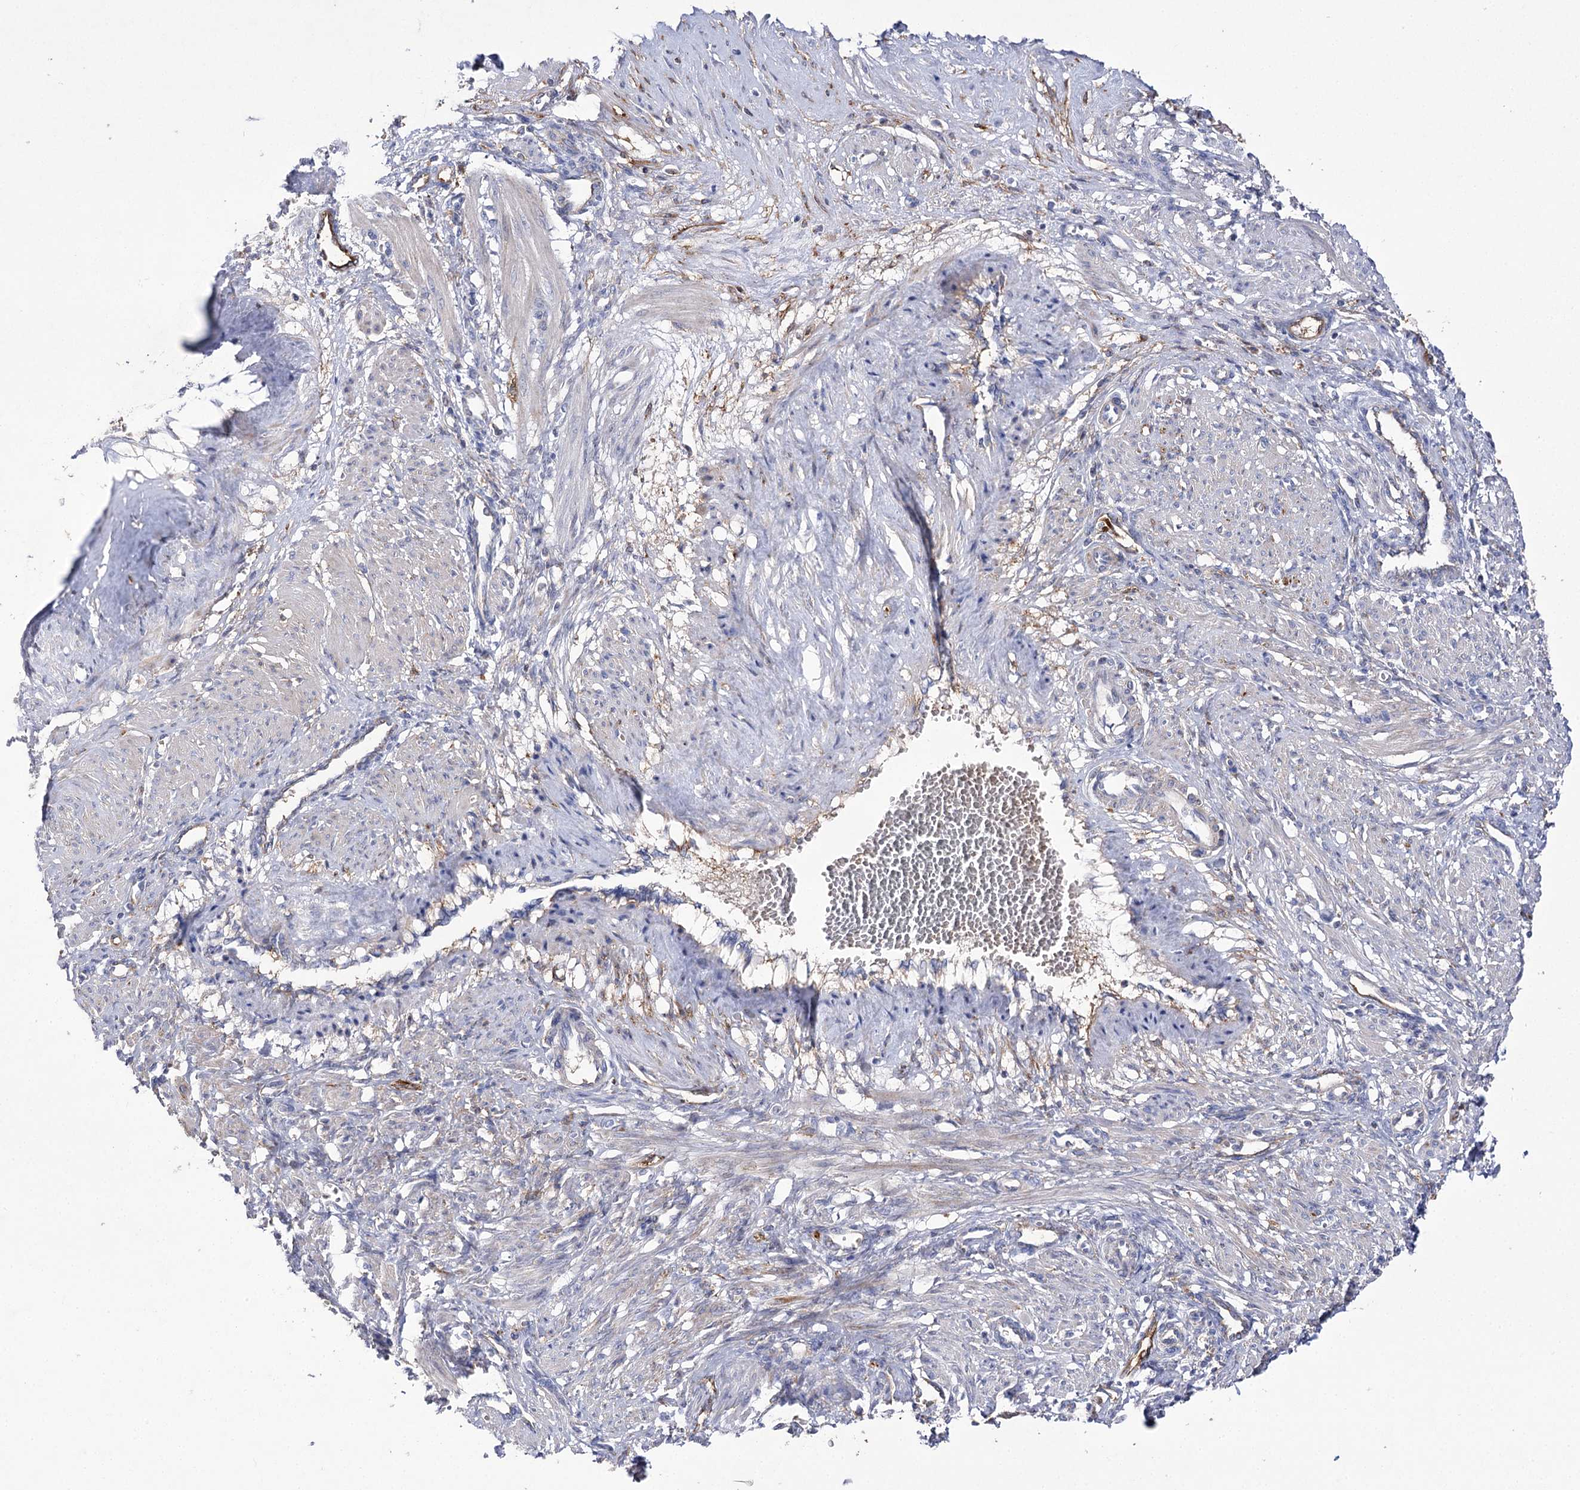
{"staining": {"intensity": "moderate", "quantity": "25%-75%", "location": "cytoplasmic/membranous"}, "tissue": "smooth muscle", "cell_type": "Smooth muscle cells", "image_type": "normal", "snomed": [{"axis": "morphology", "description": "Normal tissue, NOS"}, {"axis": "topography", "description": "Endometrium"}], "caption": "Smooth muscle cells display medium levels of moderate cytoplasmic/membranous expression in about 25%-75% of cells in unremarkable human smooth muscle. (DAB = brown stain, brightfield microscopy at high magnification).", "gene": "COX15", "patient": {"sex": "female", "age": 33}}